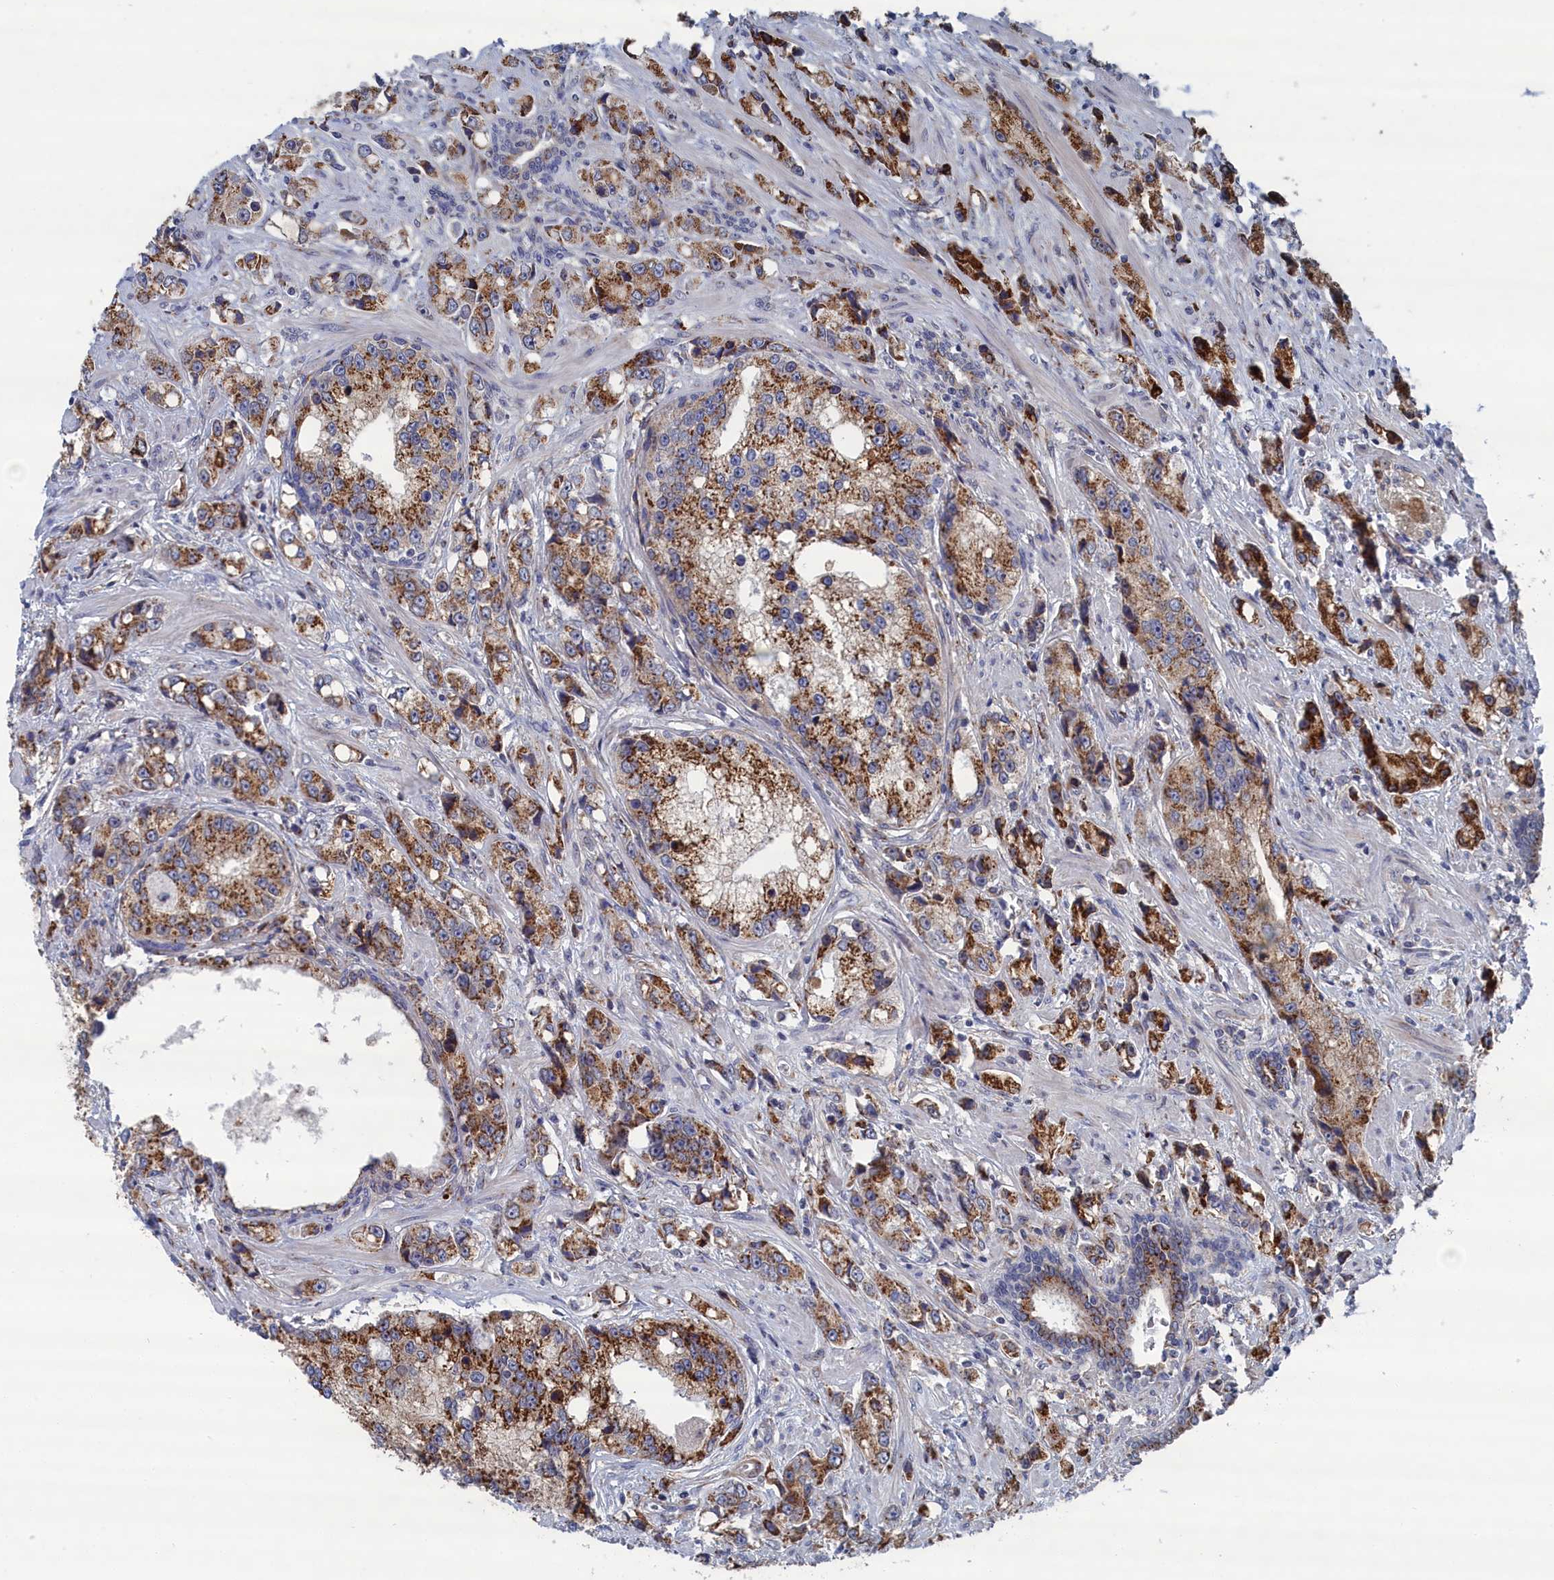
{"staining": {"intensity": "moderate", "quantity": ">75%", "location": "cytoplasmic/membranous"}, "tissue": "prostate cancer", "cell_type": "Tumor cells", "image_type": "cancer", "snomed": [{"axis": "morphology", "description": "Adenocarcinoma, High grade"}, {"axis": "topography", "description": "Prostate"}], "caption": "Prostate high-grade adenocarcinoma was stained to show a protein in brown. There is medium levels of moderate cytoplasmic/membranous staining in approximately >75% of tumor cells.", "gene": "IRX1", "patient": {"sex": "male", "age": 74}}